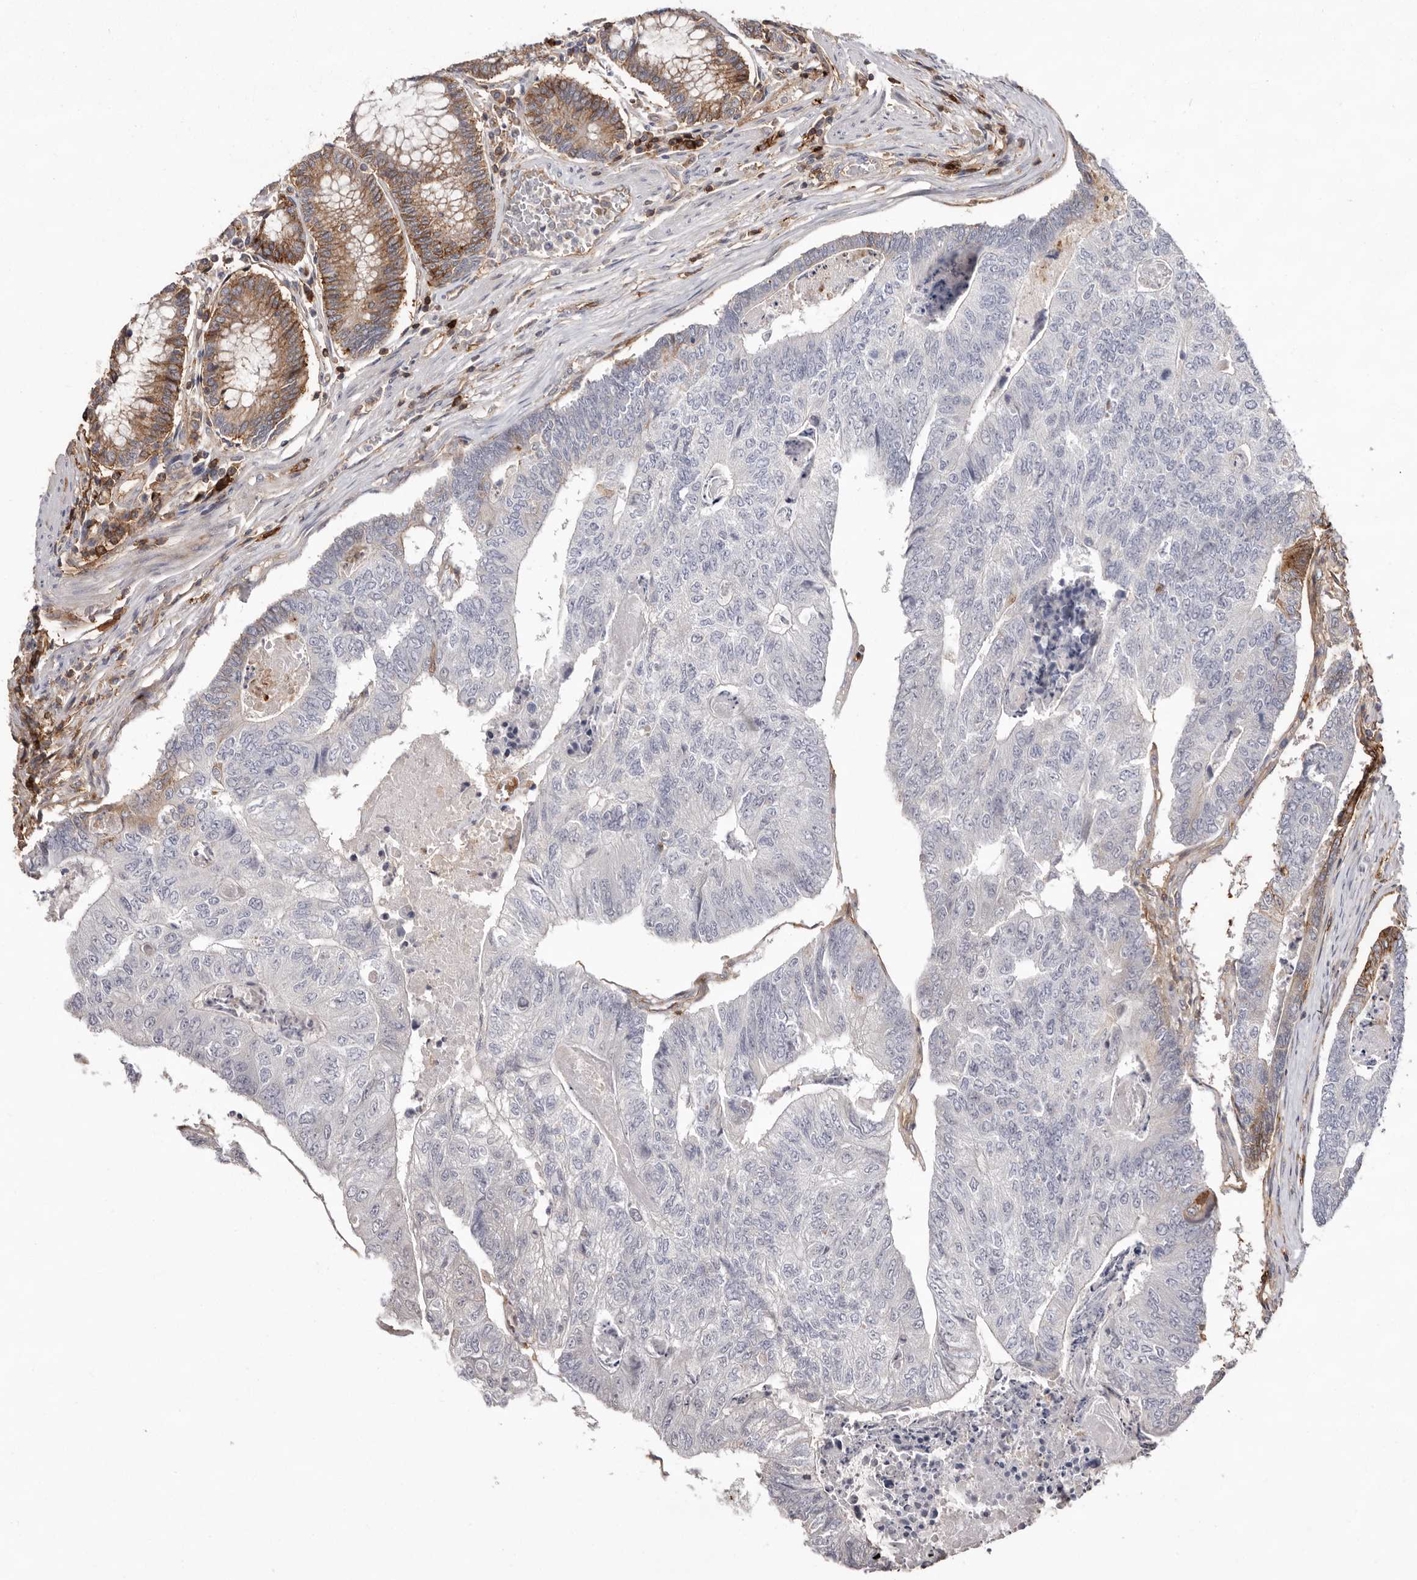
{"staining": {"intensity": "negative", "quantity": "none", "location": "none"}, "tissue": "colorectal cancer", "cell_type": "Tumor cells", "image_type": "cancer", "snomed": [{"axis": "morphology", "description": "Adenocarcinoma, NOS"}, {"axis": "topography", "description": "Colon"}], "caption": "Immunohistochemical staining of human colorectal cancer shows no significant staining in tumor cells.", "gene": "MMACHC", "patient": {"sex": "female", "age": 67}}